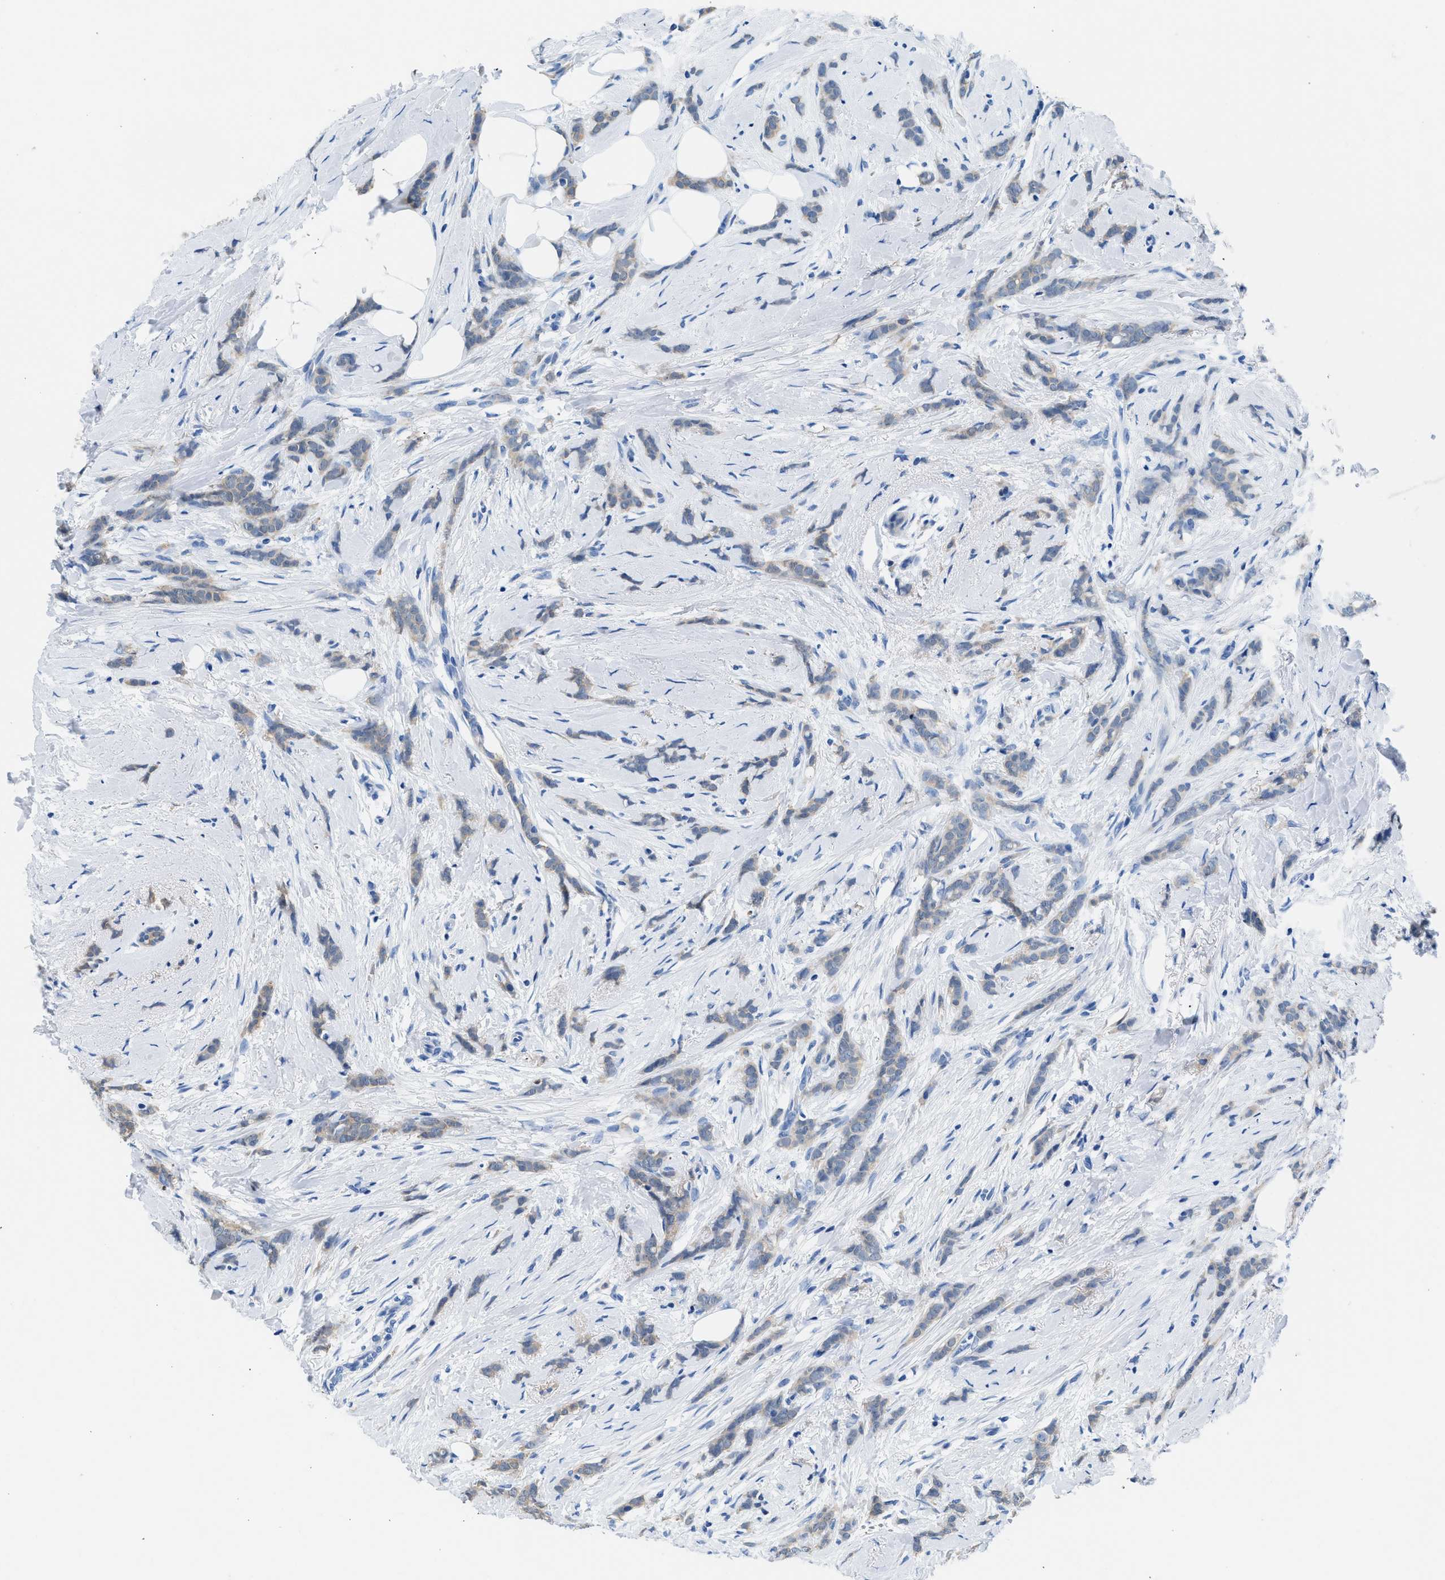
{"staining": {"intensity": "weak", "quantity": "<25%", "location": "cytoplasmic/membranous"}, "tissue": "breast cancer", "cell_type": "Tumor cells", "image_type": "cancer", "snomed": [{"axis": "morphology", "description": "Lobular carcinoma, in situ"}, {"axis": "morphology", "description": "Lobular carcinoma"}, {"axis": "topography", "description": "Breast"}], "caption": "The immunohistochemistry (IHC) image has no significant positivity in tumor cells of breast cancer tissue.", "gene": "FADS6", "patient": {"sex": "female", "age": 41}}